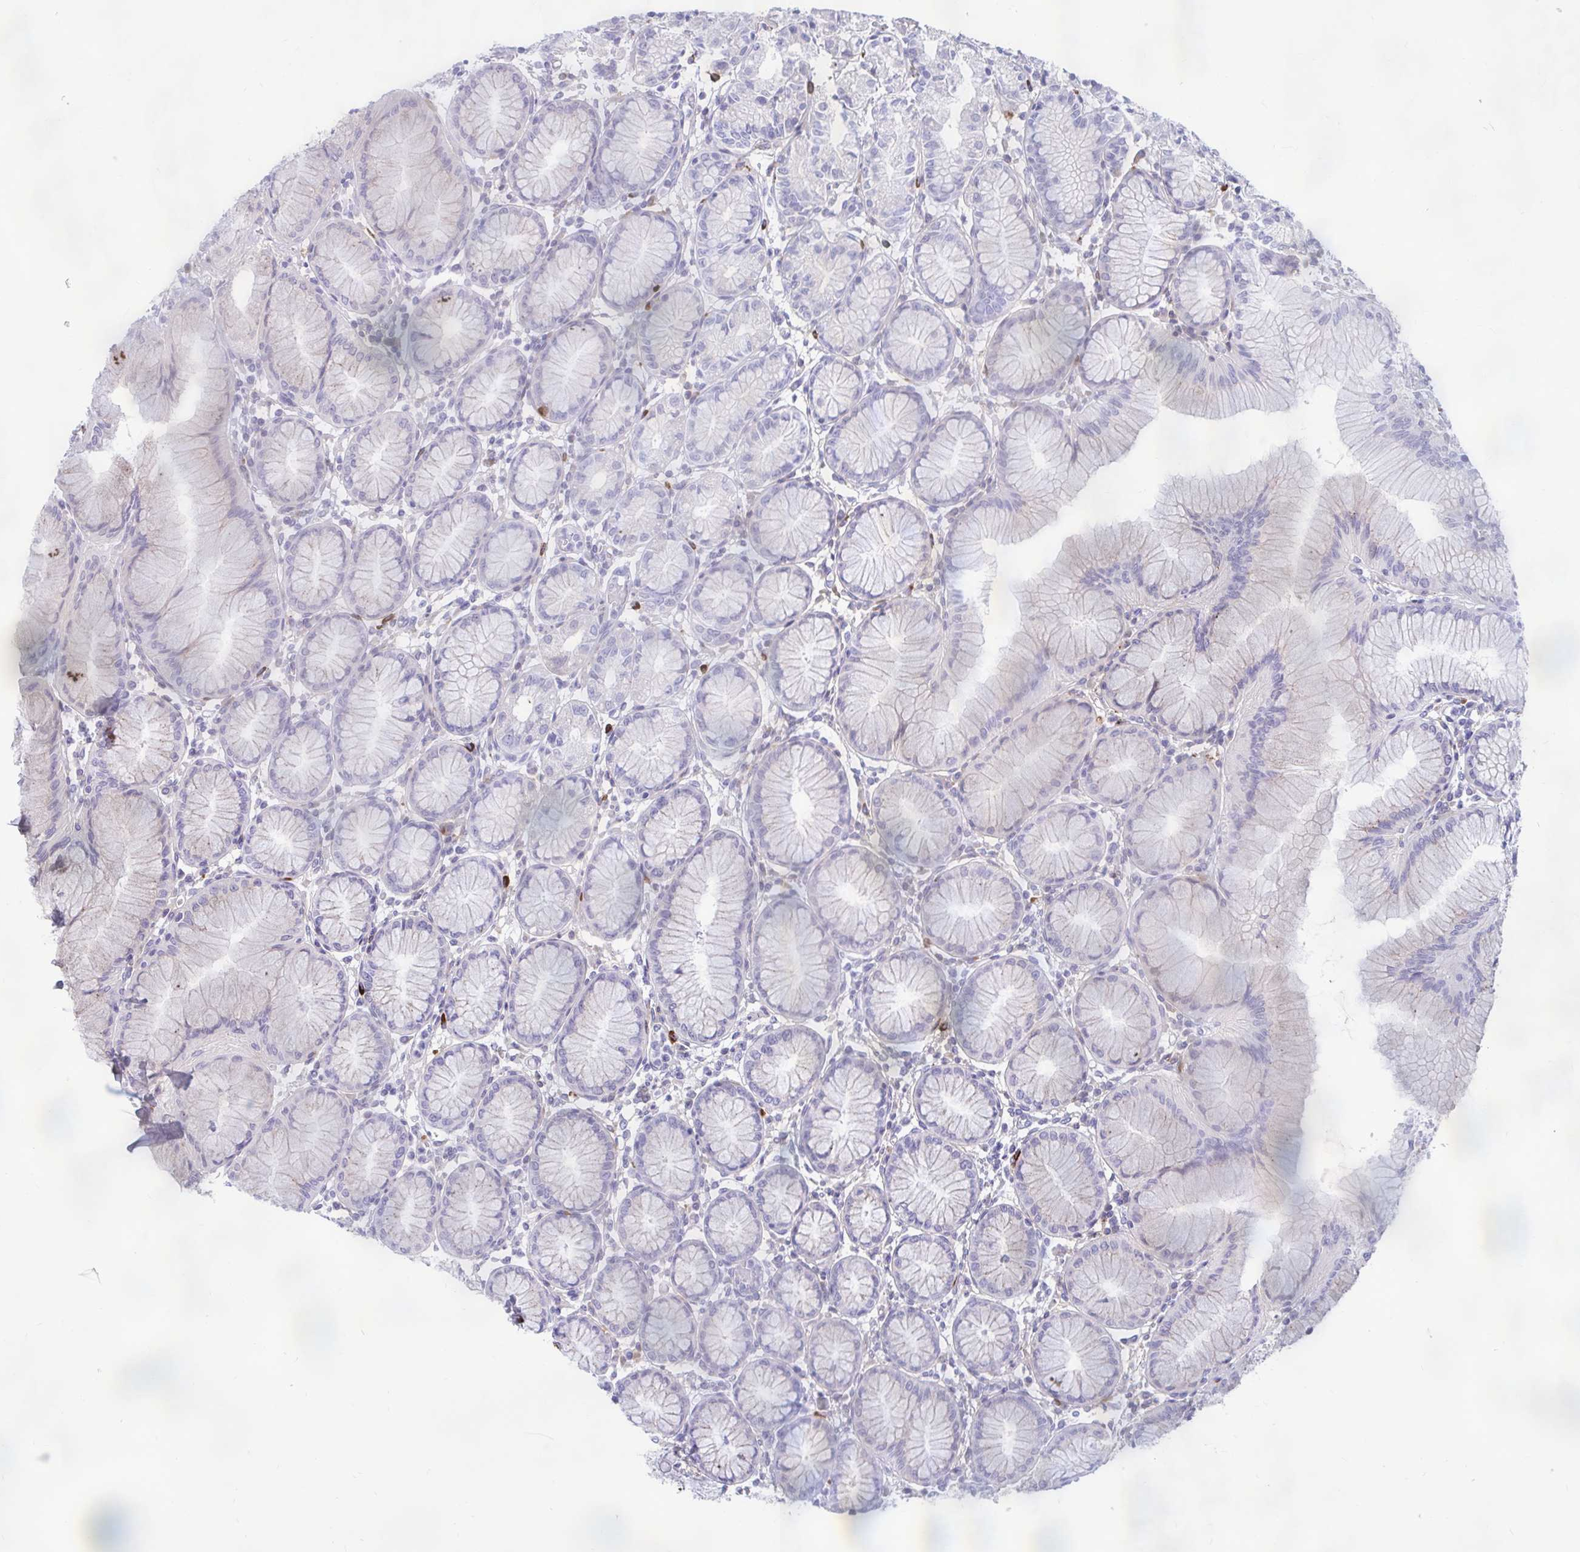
{"staining": {"intensity": "negative", "quantity": "none", "location": "none"}, "tissue": "stomach", "cell_type": "Glandular cells", "image_type": "normal", "snomed": [{"axis": "morphology", "description": "Normal tissue, NOS"}, {"axis": "topography", "description": "Stomach"}], "caption": "This is an immunohistochemistry (IHC) micrograph of unremarkable stomach. There is no staining in glandular cells.", "gene": "FAM219B", "patient": {"sex": "female", "age": 57}}